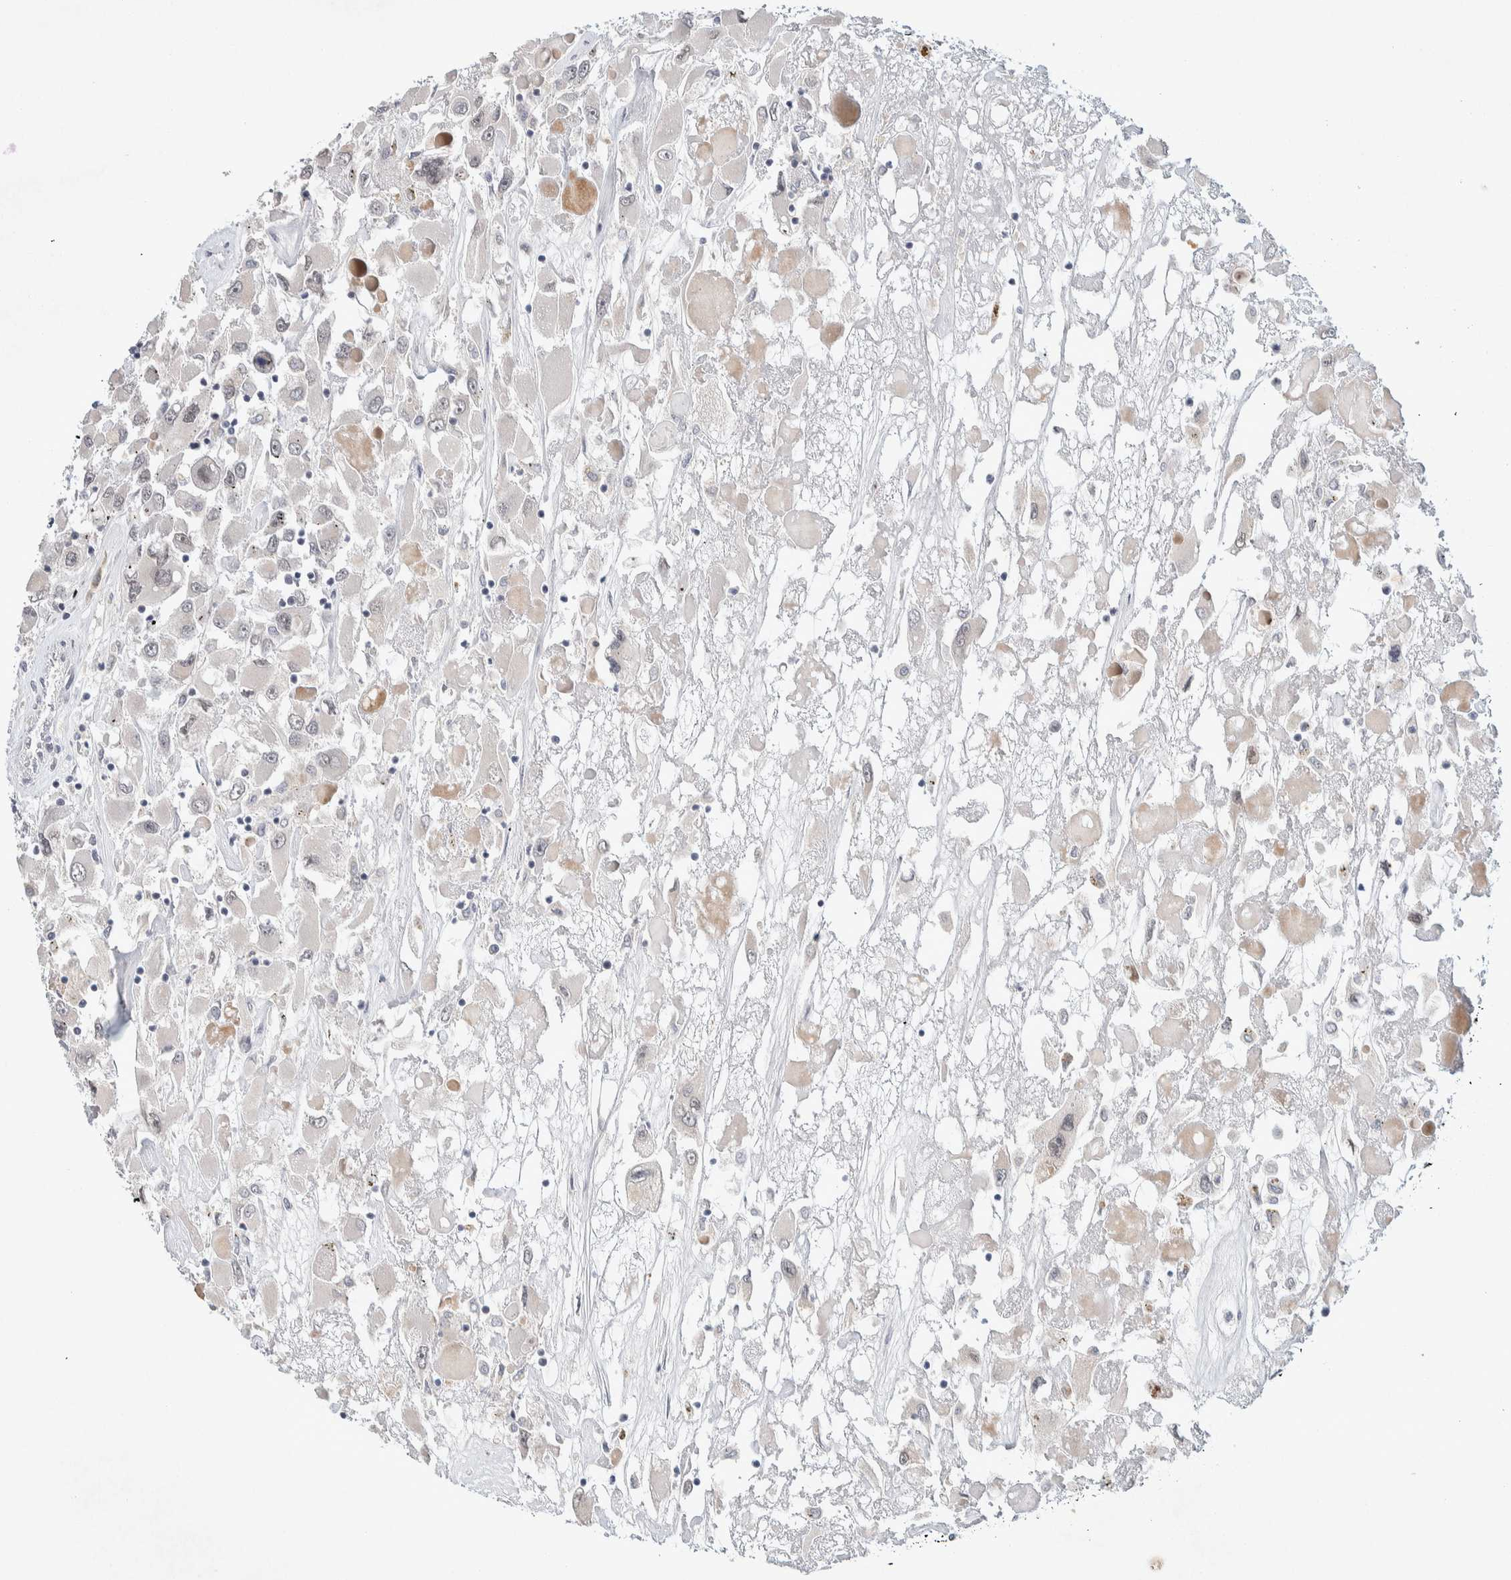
{"staining": {"intensity": "negative", "quantity": "none", "location": "none"}, "tissue": "renal cancer", "cell_type": "Tumor cells", "image_type": "cancer", "snomed": [{"axis": "morphology", "description": "Adenocarcinoma, NOS"}, {"axis": "topography", "description": "Kidney"}], "caption": "High power microscopy photomicrograph of an IHC micrograph of renal cancer (adenocarcinoma), revealing no significant expression in tumor cells. Nuclei are stained in blue.", "gene": "CRAT", "patient": {"sex": "female", "age": 52}}